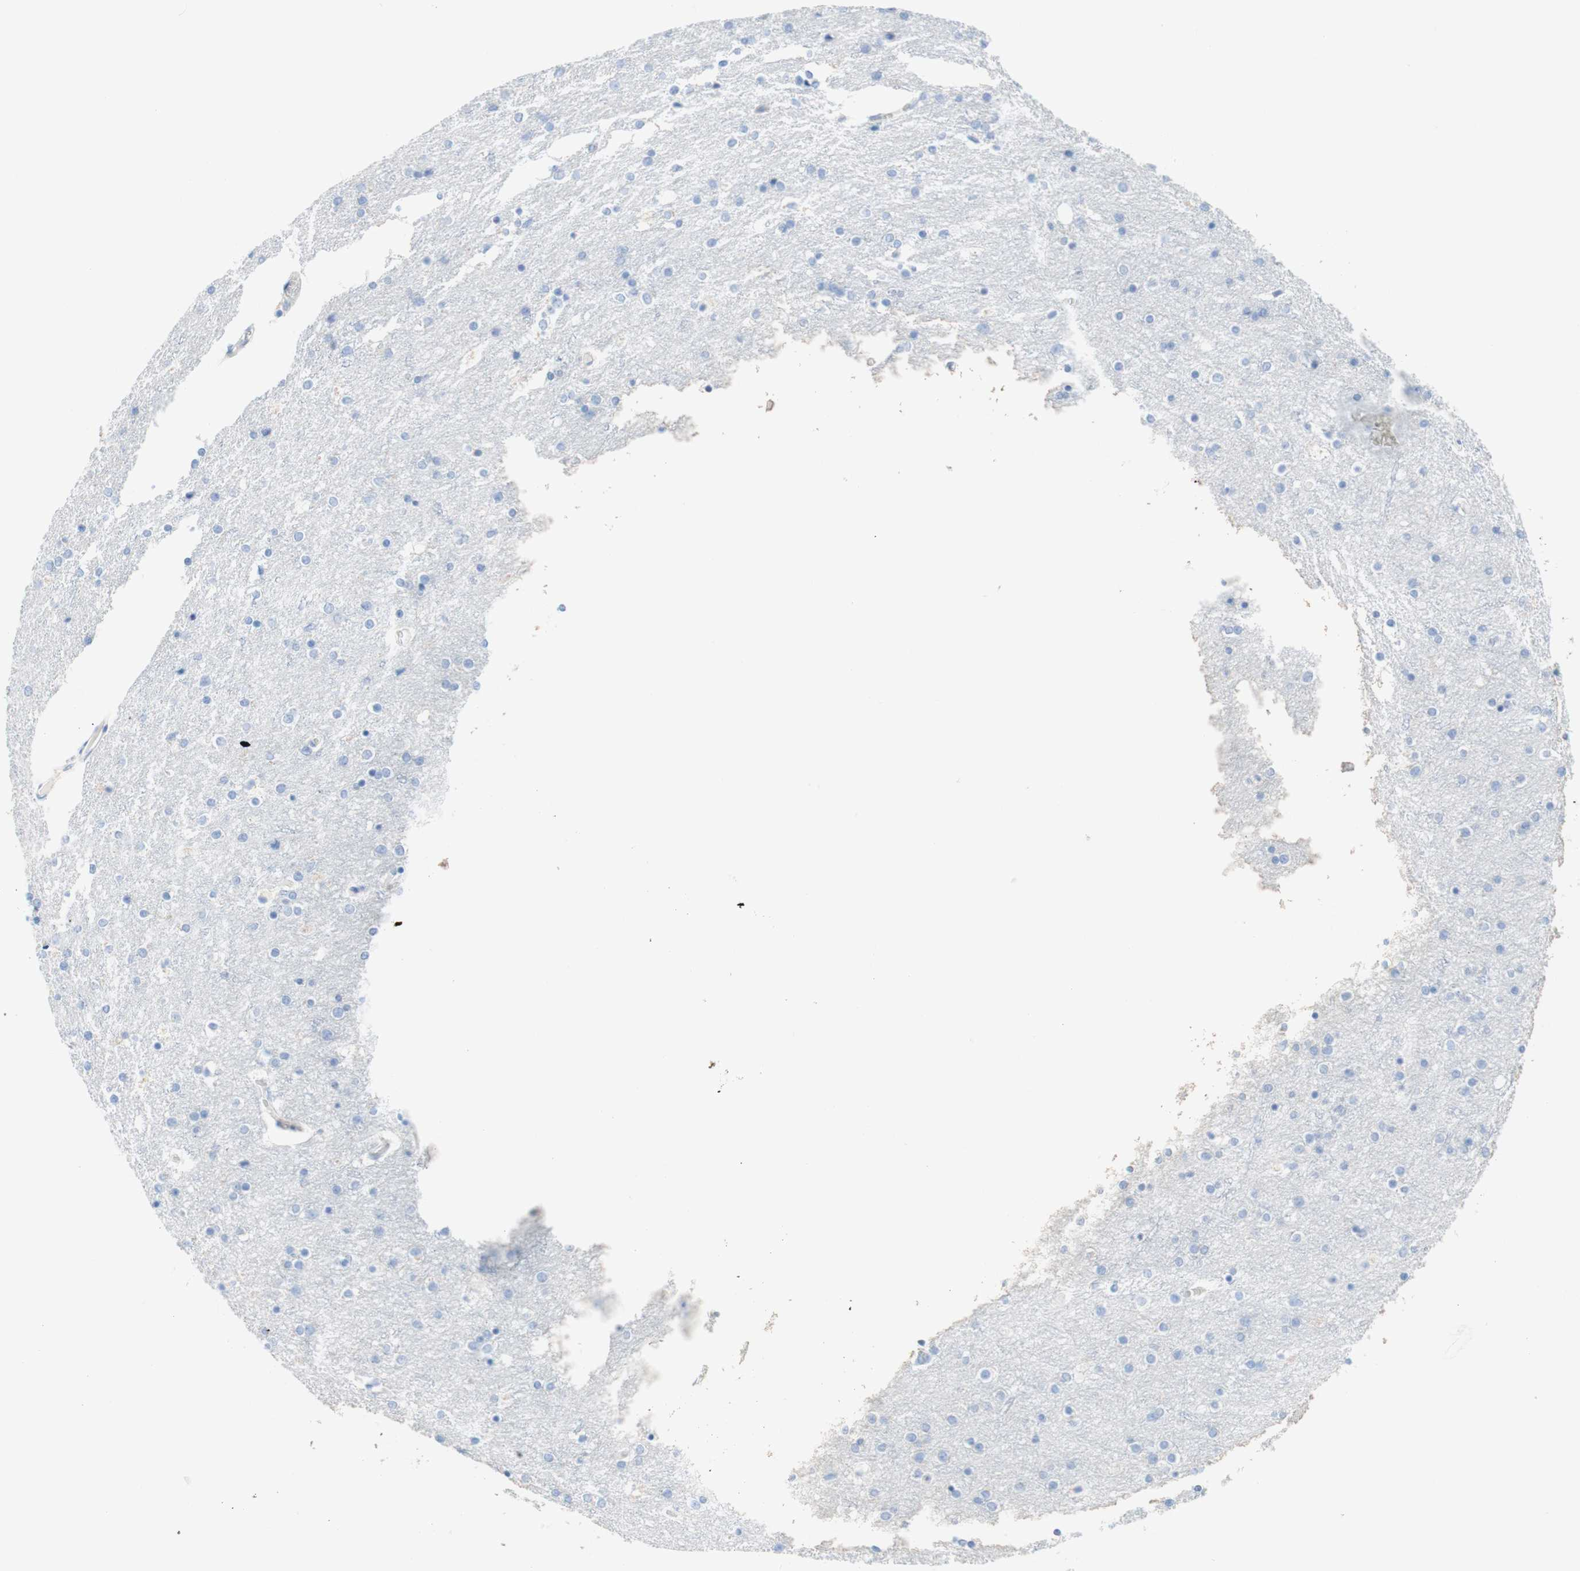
{"staining": {"intensity": "negative", "quantity": "none", "location": "none"}, "tissue": "cerebral cortex", "cell_type": "Endothelial cells", "image_type": "normal", "snomed": [{"axis": "morphology", "description": "Normal tissue, NOS"}, {"axis": "topography", "description": "Cerebral cortex"}], "caption": "Benign cerebral cortex was stained to show a protein in brown. There is no significant staining in endothelial cells.", "gene": "CEACAM1", "patient": {"sex": "female", "age": 54}}